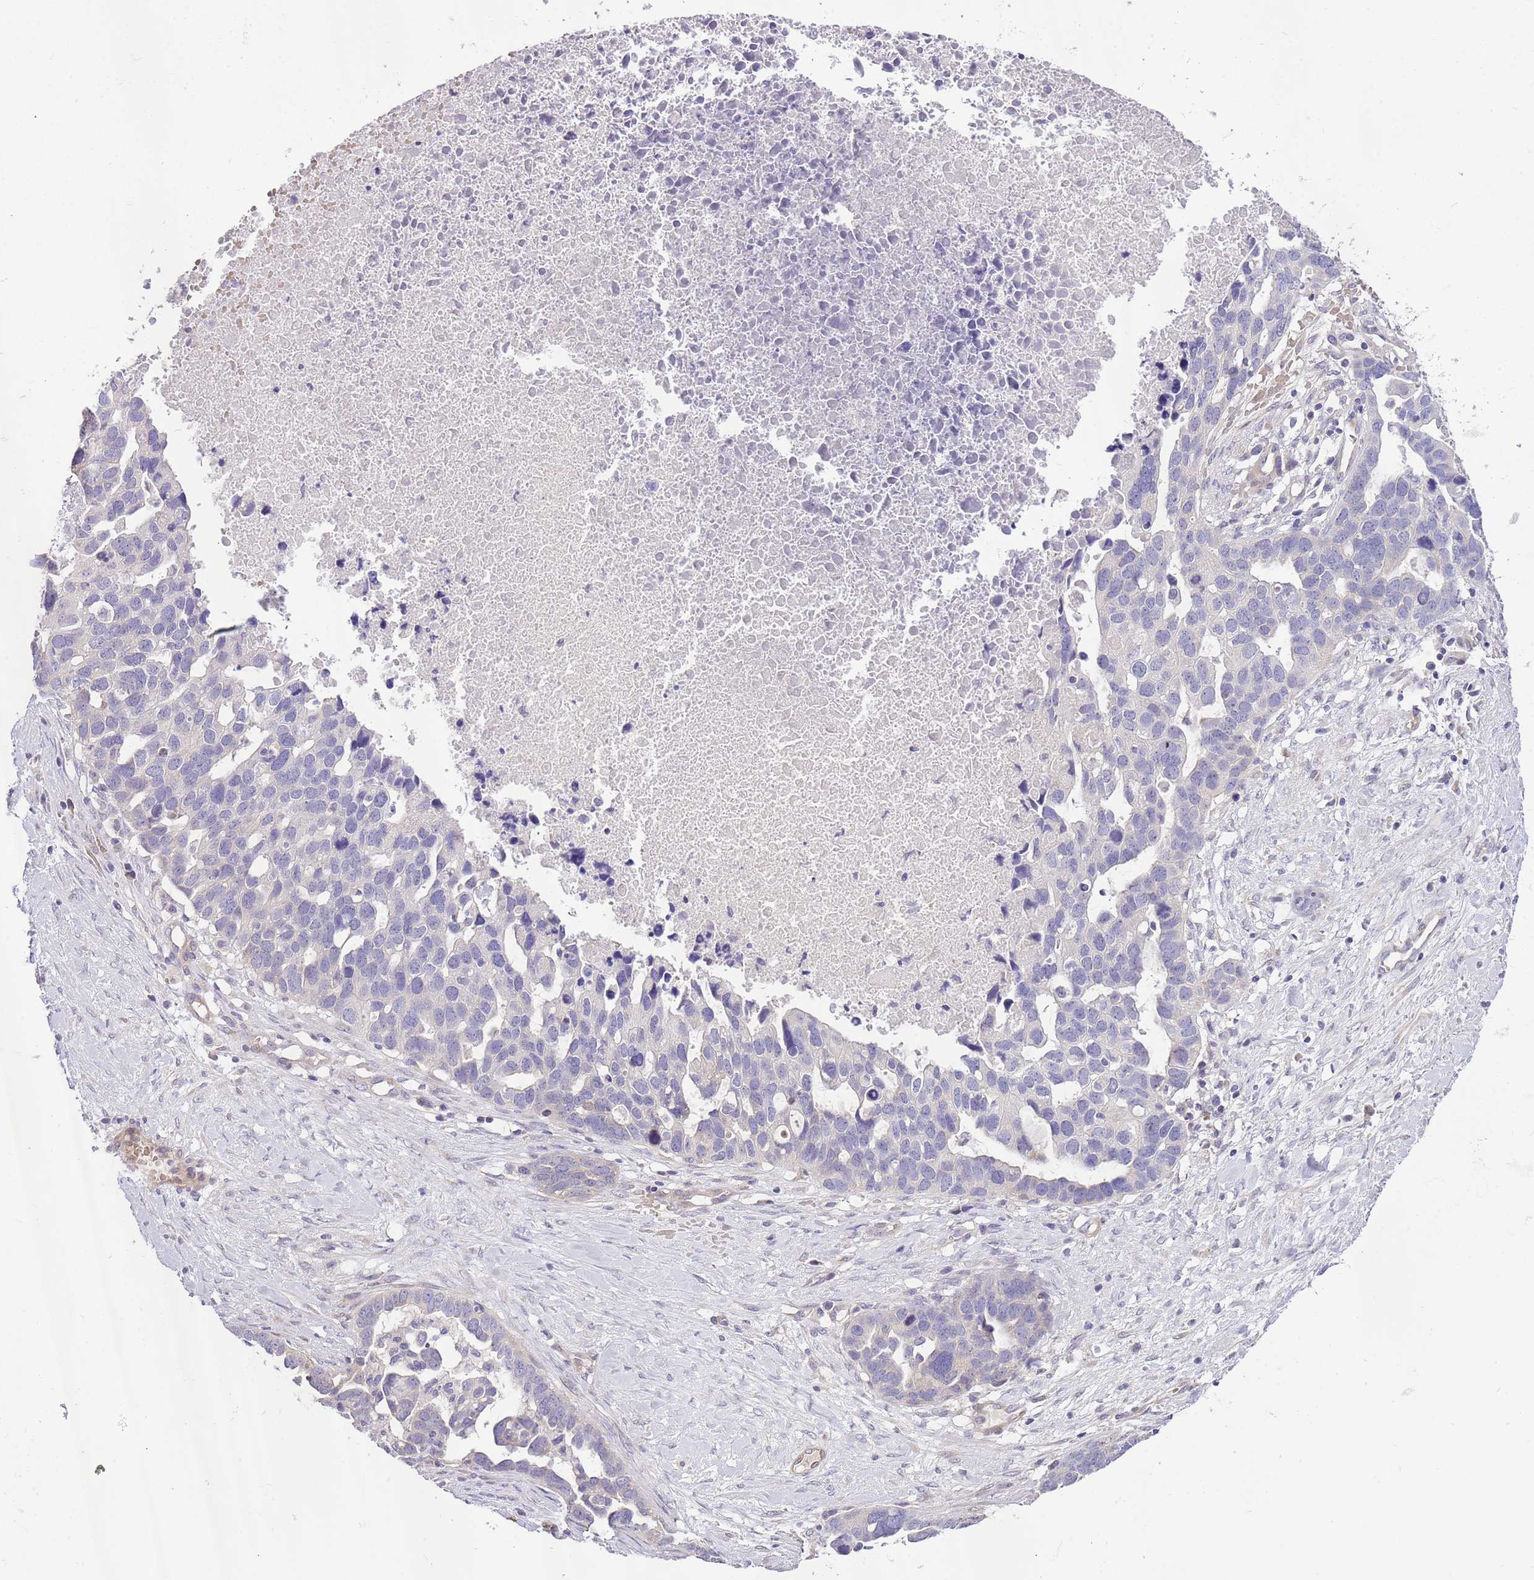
{"staining": {"intensity": "negative", "quantity": "none", "location": "none"}, "tissue": "ovarian cancer", "cell_type": "Tumor cells", "image_type": "cancer", "snomed": [{"axis": "morphology", "description": "Cystadenocarcinoma, serous, NOS"}, {"axis": "topography", "description": "Ovary"}], "caption": "An image of serous cystadenocarcinoma (ovarian) stained for a protein exhibits no brown staining in tumor cells.", "gene": "RFK", "patient": {"sex": "female", "age": 54}}